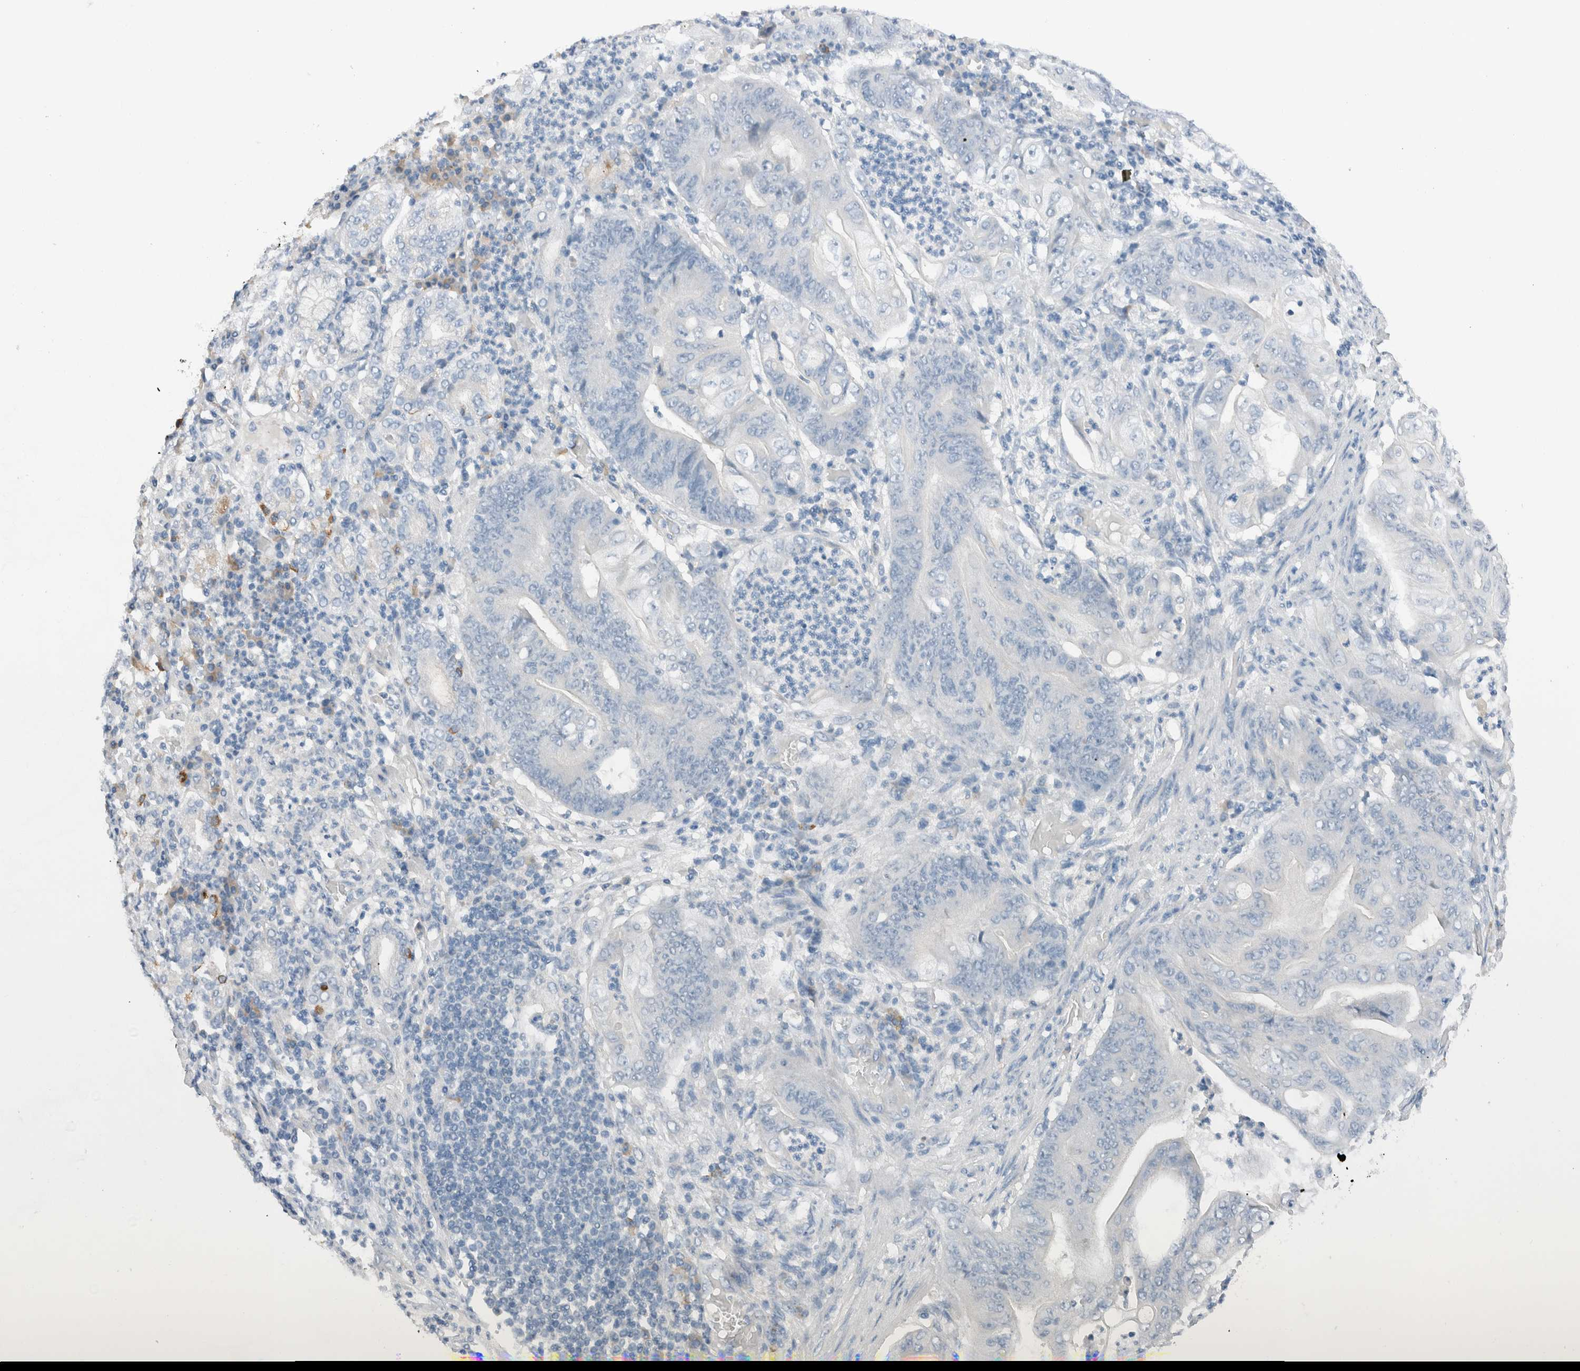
{"staining": {"intensity": "negative", "quantity": "none", "location": "none"}, "tissue": "stomach cancer", "cell_type": "Tumor cells", "image_type": "cancer", "snomed": [{"axis": "morphology", "description": "Adenocarcinoma, NOS"}, {"axis": "topography", "description": "Stomach"}], "caption": "Immunohistochemistry image of neoplastic tissue: stomach cancer (adenocarcinoma) stained with DAB (3,3'-diaminobenzidine) shows no significant protein expression in tumor cells. The staining was performed using DAB (3,3'-diaminobenzidine) to visualize the protein expression in brown, while the nuclei were stained in blue with hematoxylin (Magnification: 20x).", "gene": "DUOX1", "patient": {"sex": "female", "age": 73}}